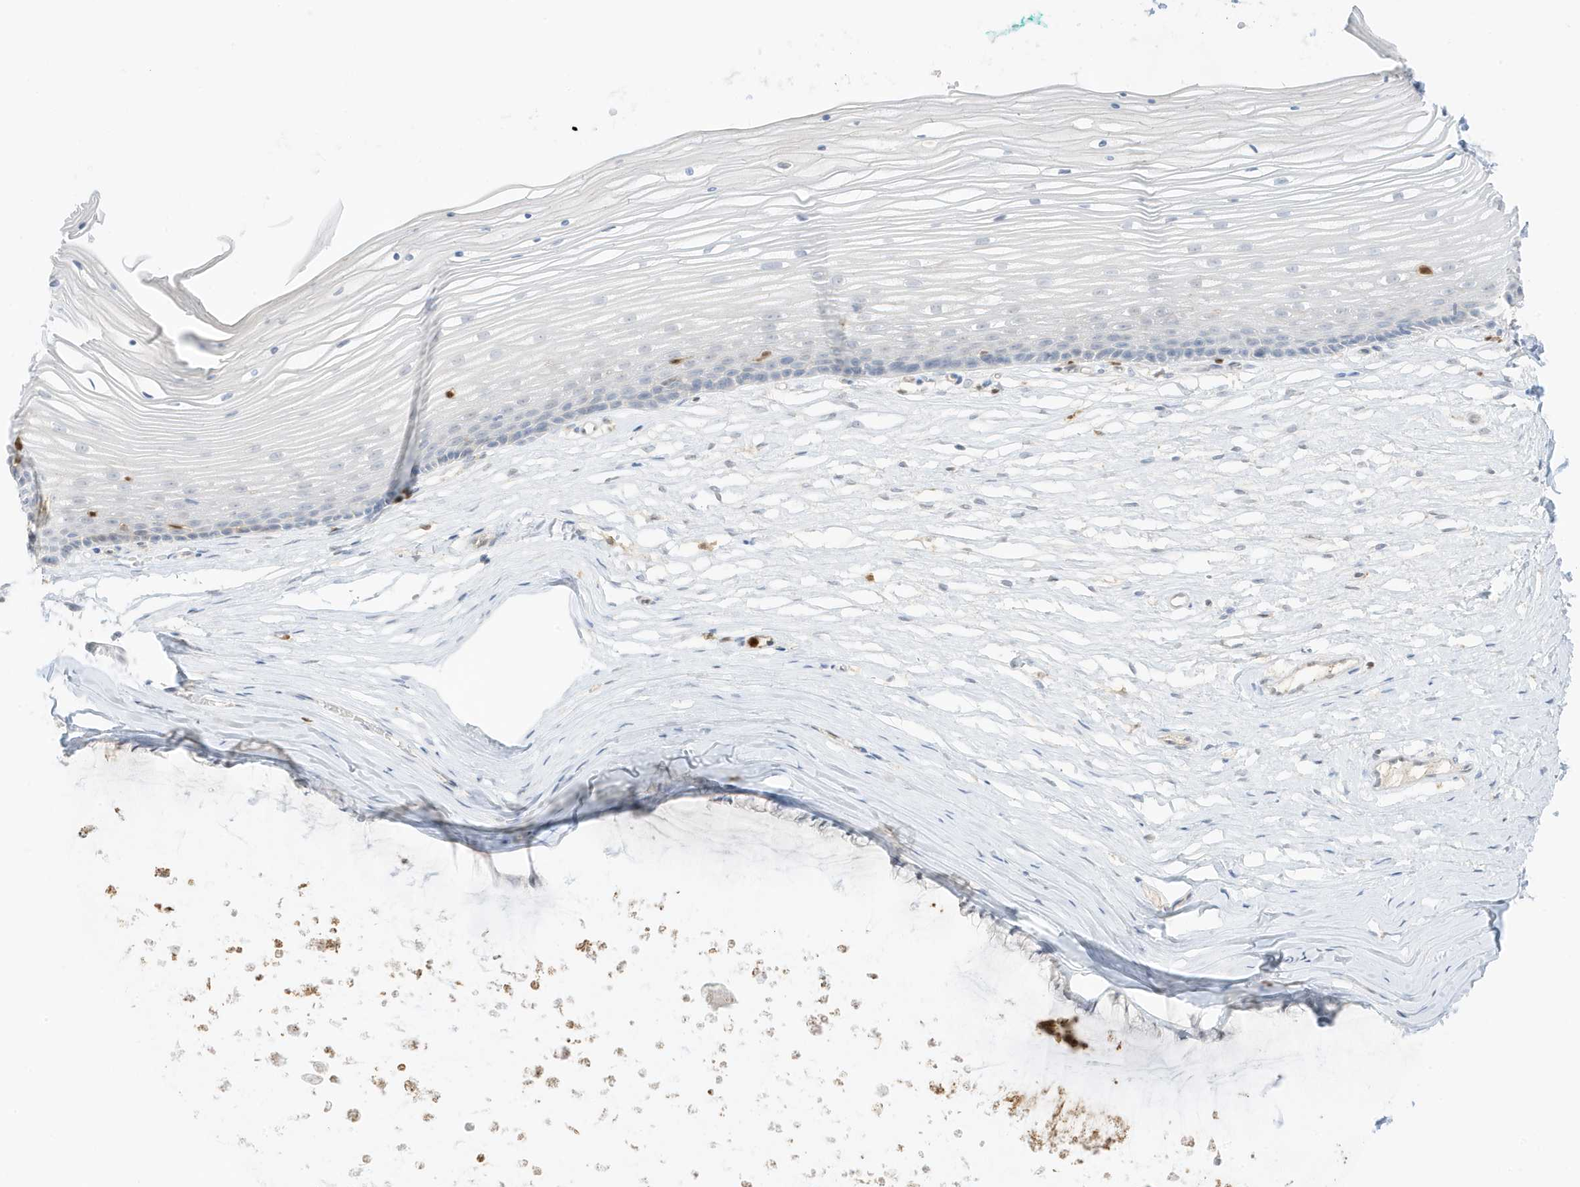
{"staining": {"intensity": "negative", "quantity": "none", "location": "none"}, "tissue": "vagina", "cell_type": "Squamous epithelial cells", "image_type": "normal", "snomed": [{"axis": "morphology", "description": "Normal tissue, NOS"}, {"axis": "topography", "description": "Vagina"}, {"axis": "topography", "description": "Cervix"}], "caption": "Immunohistochemical staining of benign vagina displays no significant positivity in squamous epithelial cells.", "gene": "GCA", "patient": {"sex": "female", "age": 40}}